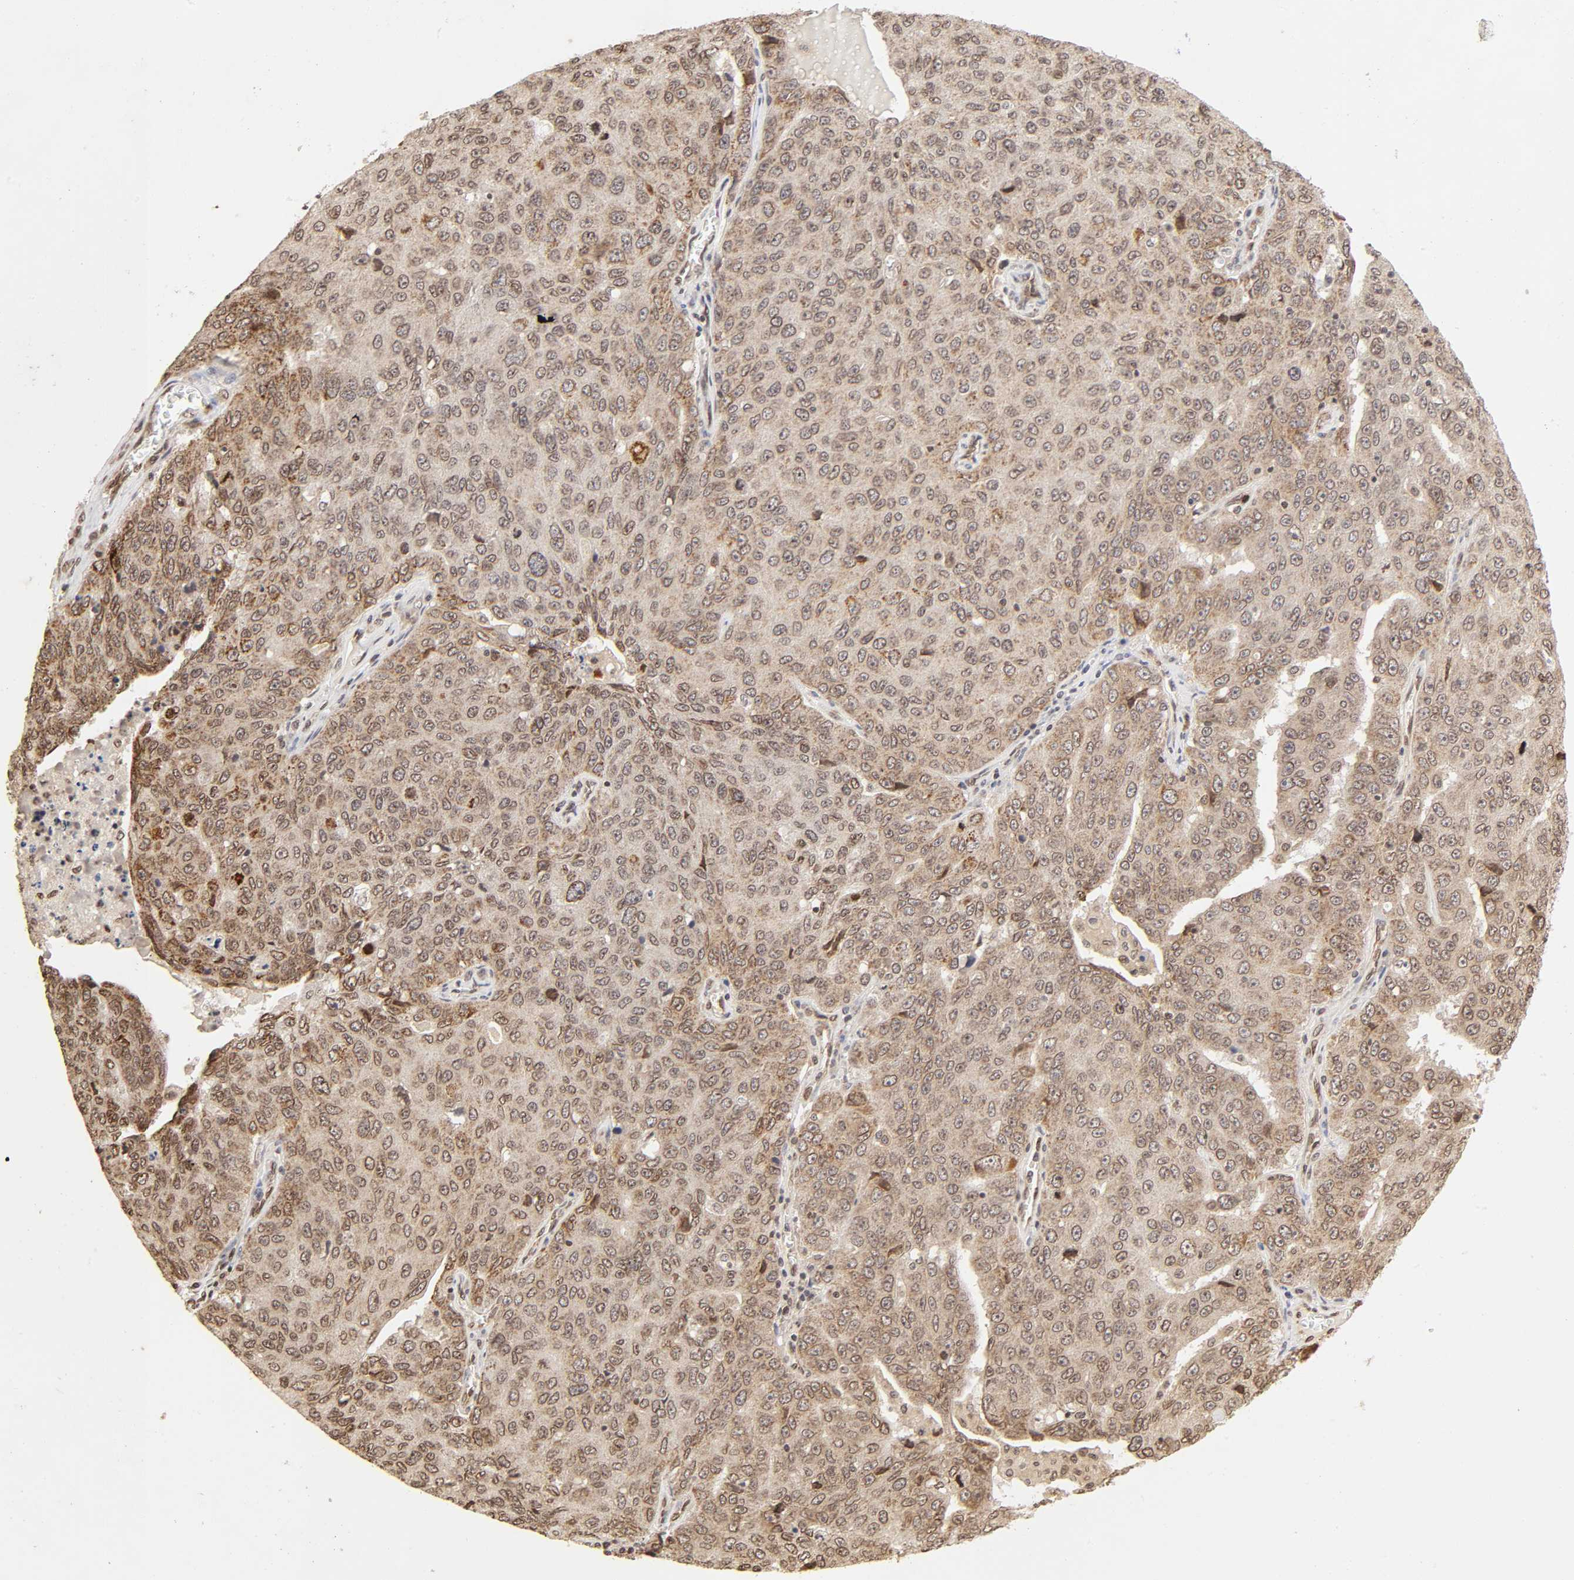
{"staining": {"intensity": "weak", "quantity": ">75%", "location": "cytoplasmic/membranous,nuclear"}, "tissue": "ovarian cancer", "cell_type": "Tumor cells", "image_type": "cancer", "snomed": [{"axis": "morphology", "description": "Carcinoma, endometroid"}, {"axis": "topography", "description": "Ovary"}], "caption": "Tumor cells reveal low levels of weak cytoplasmic/membranous and nuclear staining in approximately >75% of cells in human endometroid carcinoma (ovarian). The staining was performed using DAB to visualize the protein expression in brown, while the nuclei were stained in blue with hematoxylin (Magnification: 20x).", "gene": "MLLT6", "patient": {"sex": "female", "age": 62}}